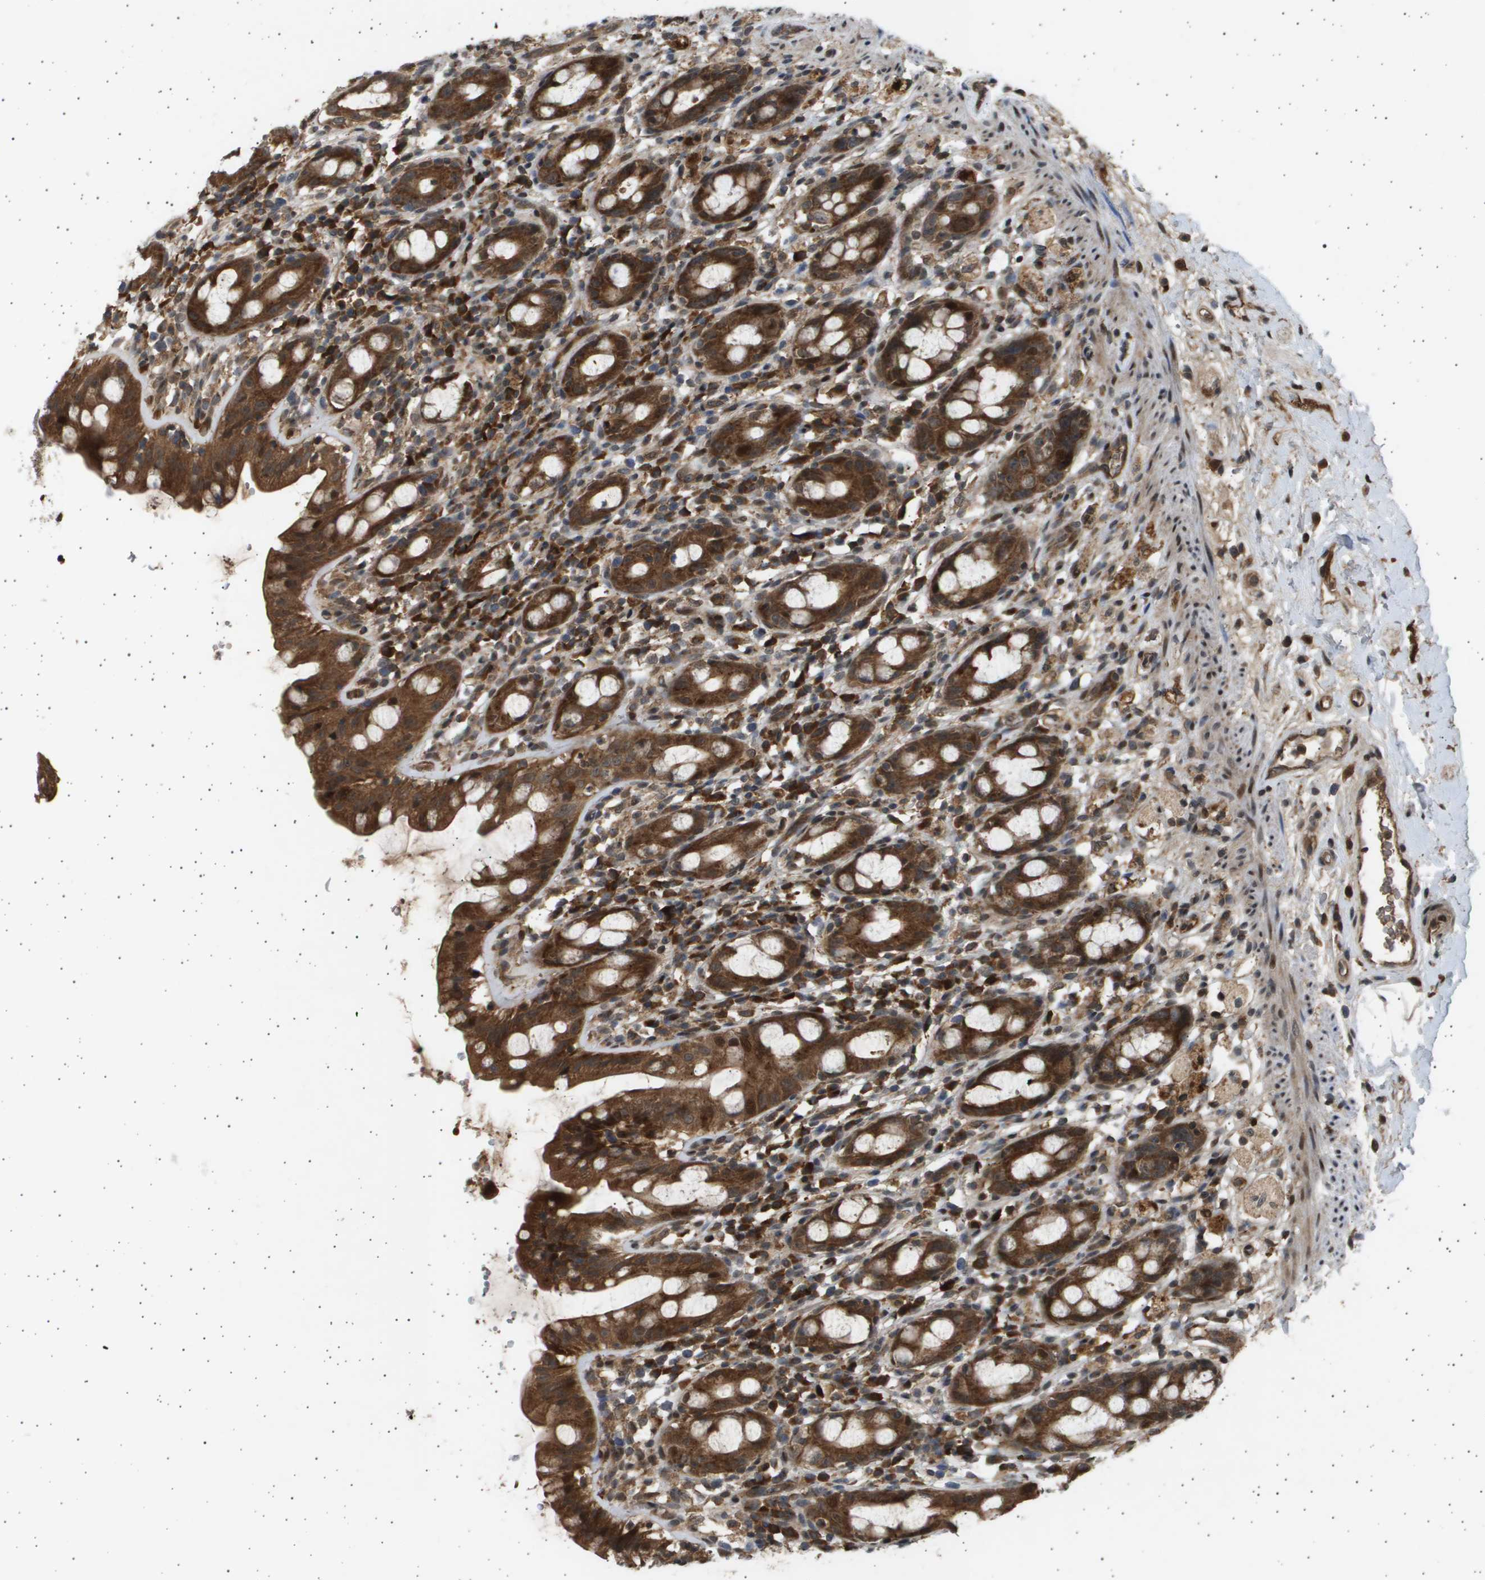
{"staining": {"intensity": "strong", "quantity": ">75%", "location": "cytoplasmic/membranous"}, "tissue": "rectum", "cell_type": "Glandular cells", "image_type": "normal", "snomed": [{"axis": "morphology", "description": "Normal tissue, NOS"}, {"axis": "topography", "description": "Rectum"}], "caption": "A histopathology image of human rectum stained for a protein exhibits strong cytoplasmic/membranous brown staining in glandular cells. The protein is stained brown, and the nuclei are stained in blue (DAB IHC with brightfield microscopy, high magnification).", "gene": "TNRC6A", "patient": {"sex": "male", "age": 44}}